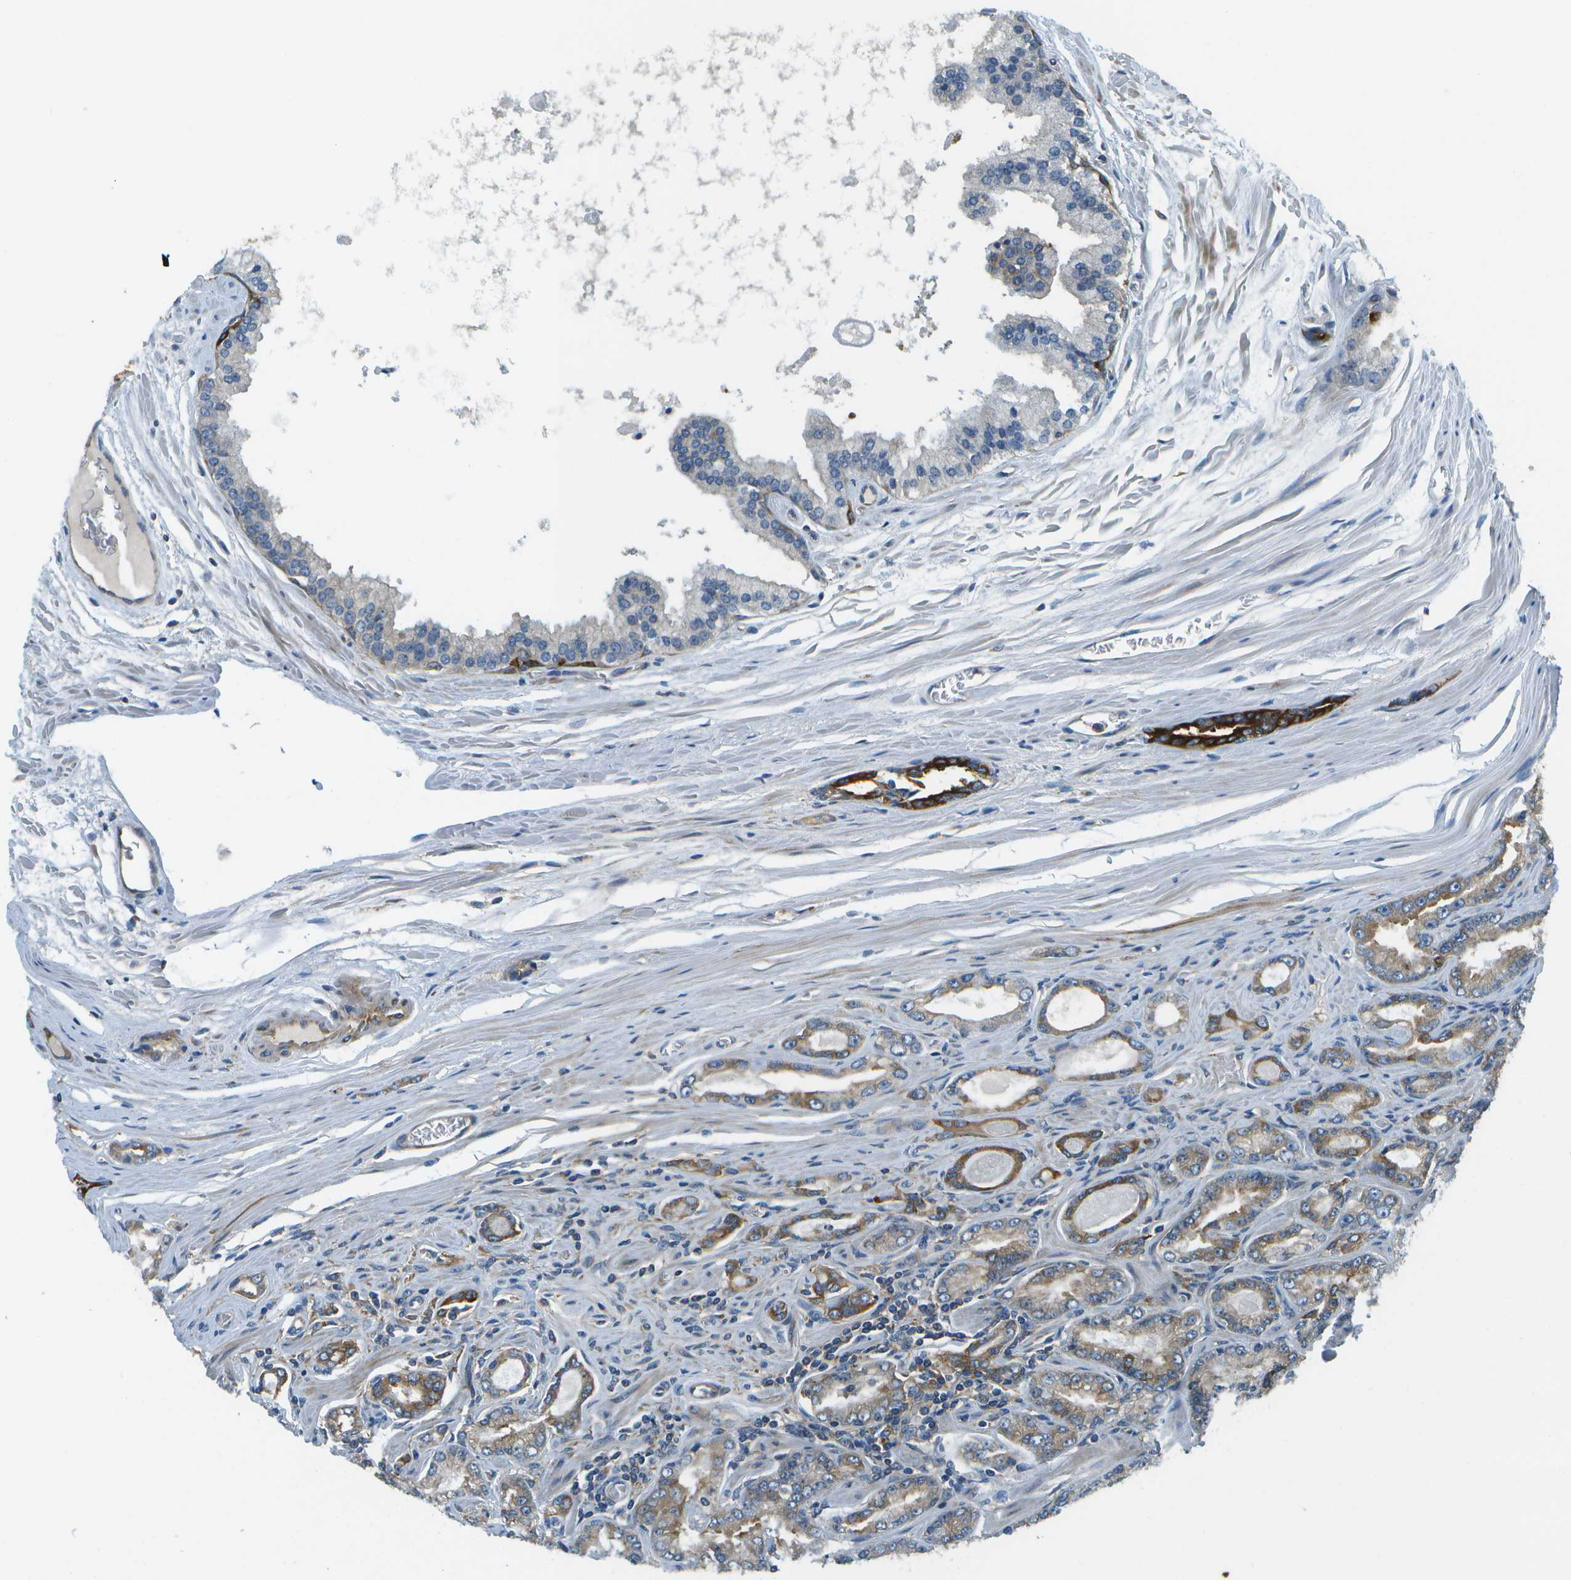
{"staining": {"intensity": "moderate", "quantity": "25%-75%", "location": "cytoplasmic/membranous"}, "tissue": "prostate cancer", "cell_type": "Tumor cells", "image_type": "cancer", "snomed": [{"axis": "morphology", "description": "Adenocarcinoma, High grade"}, {"axis": "topography", "description": "Prostate"}], "caption": "DAB (3,3'-diaminobenzidine) immunohistochemical staining of human prostate cancer (high-grade adenocarcinoma) shows moderate cytoplasmic/membranous protein positivity in about 25%-75% of tumor cells.", "gene": "WNK2", "patient": {"sex": "male", "age": 65}}